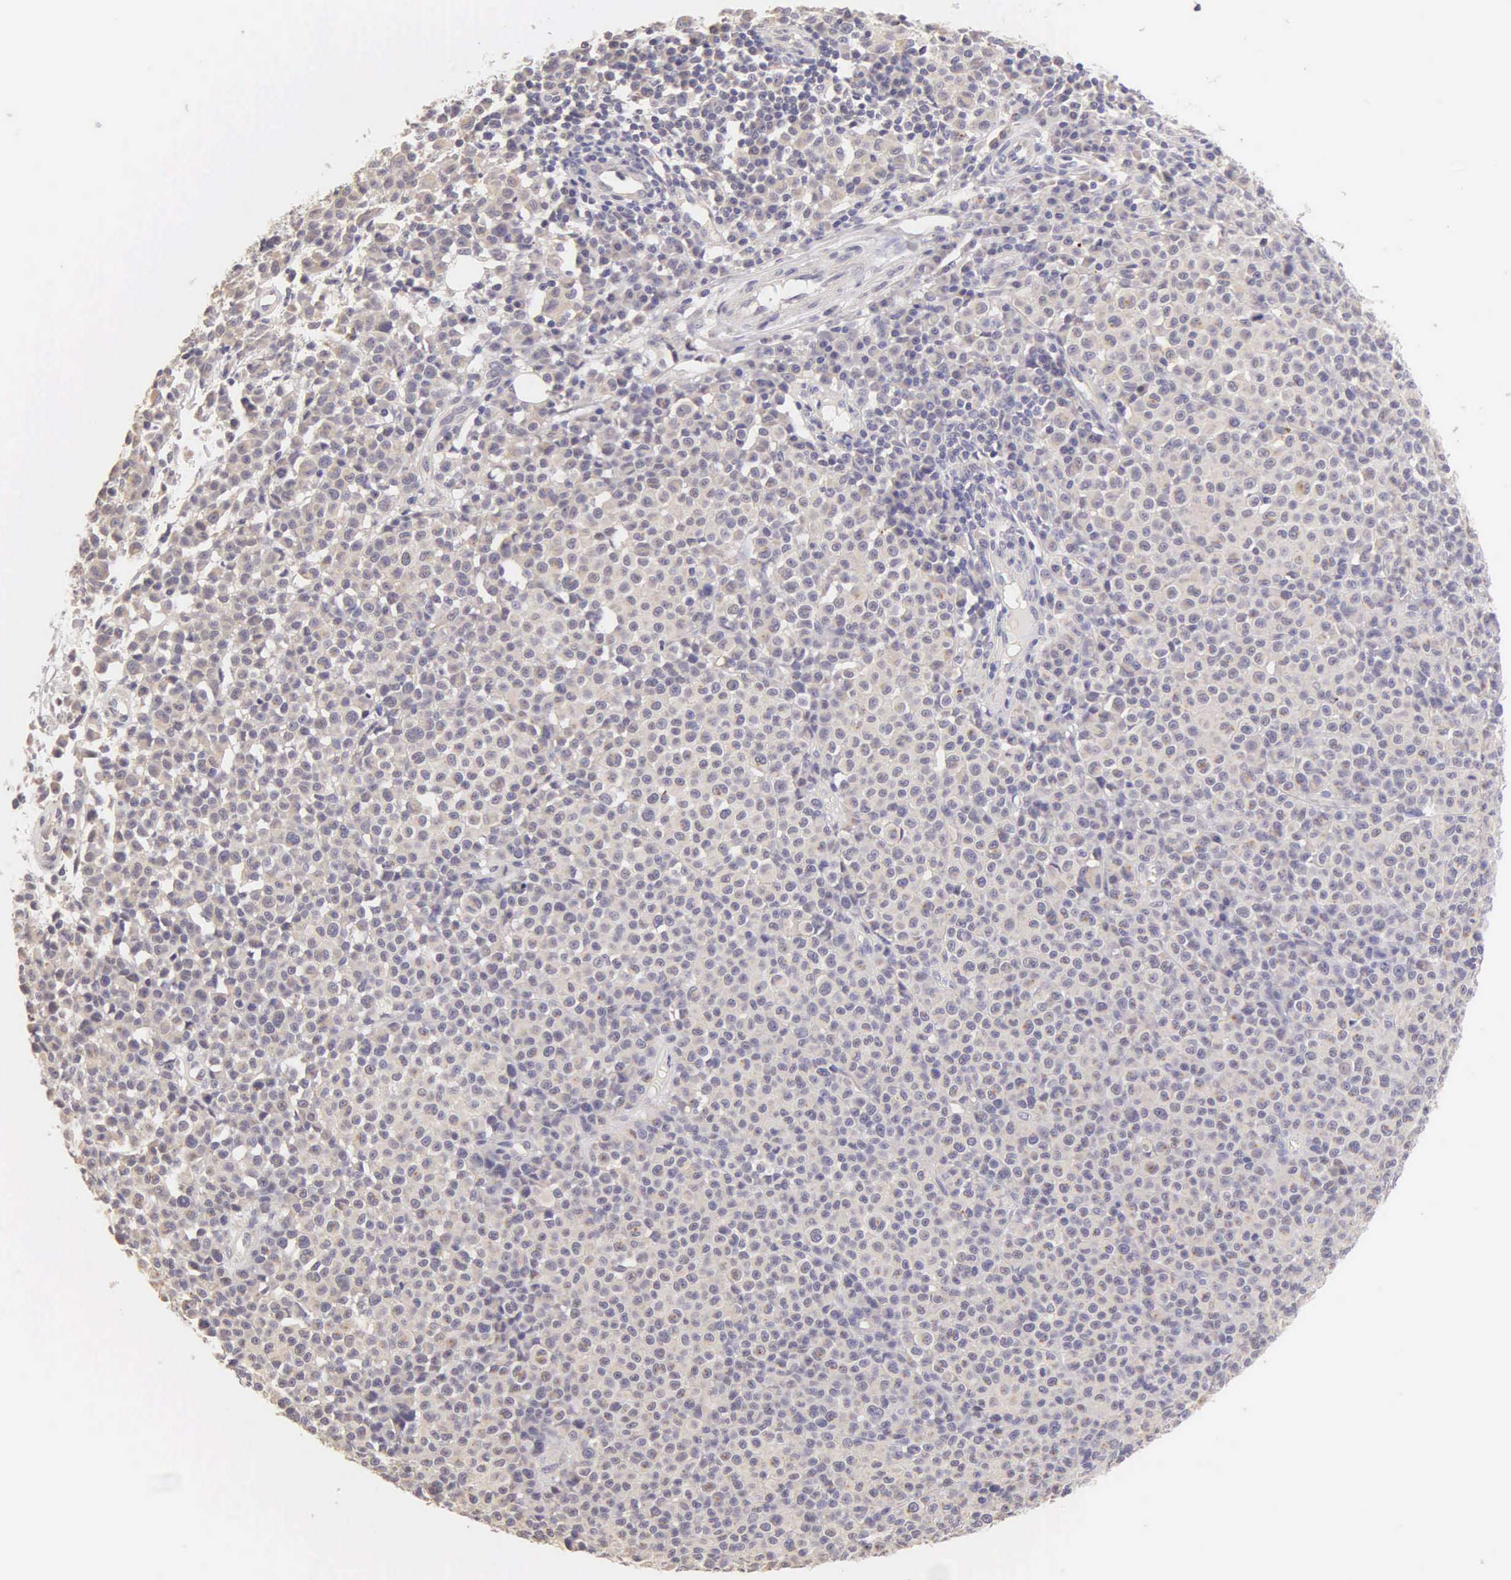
{"staining": {"intensity": "negative", "quantity": "none", "location": "none"}, "tissue": "melanoma", "cell_type": "Tumor cells", "image_type": "cancer", "snomed": [{"axis": "morphology", "description": "Malignant melanoma, Metastatic site"}, {"axis": "topography", "description": "Skin"}], "caption": "The image demonstrates no staining of tumor cells in malignant melanoma (metastatic site).", "gene": "ESR1", "patient": {"sex": "male", "age": 32}}